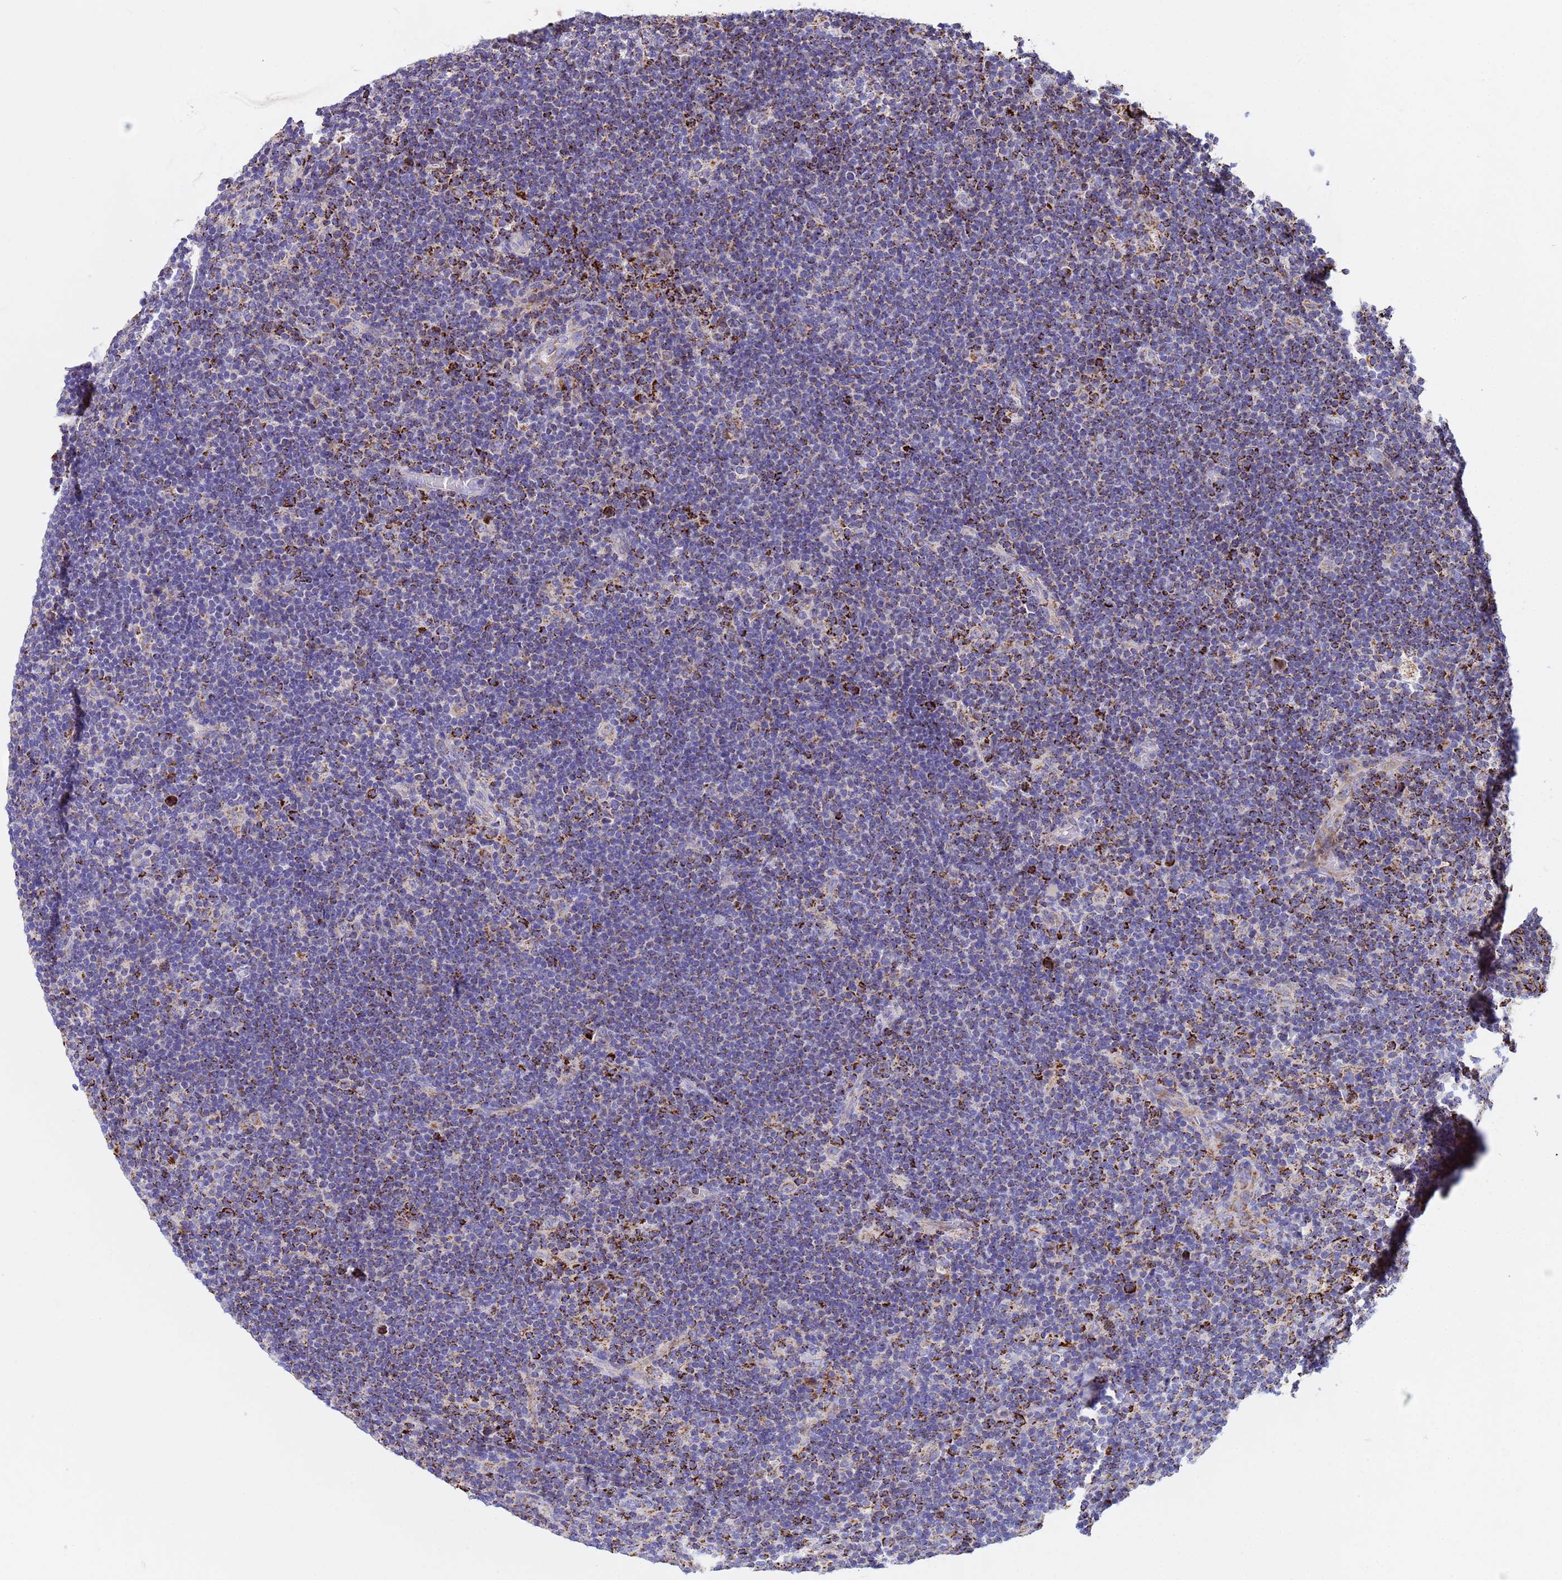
{"staining": {"intensity": "negative", "quantity": "none", "location": "none"}, "tissue": "lymphoma", "cell_type": "Tumor cells", "image_type": "cancer", "snomed": [{"axis": "morphology", "description": "Hodgkin's disease, NOS"}, {"axis": "topography", "description": "Lymph node"}], "caption": "Protein analysis of lymphoma reveals no significant staining in tumor cells.", "gene": "TUBGCP3", "patient": {"sex": "female", "age": 57}}